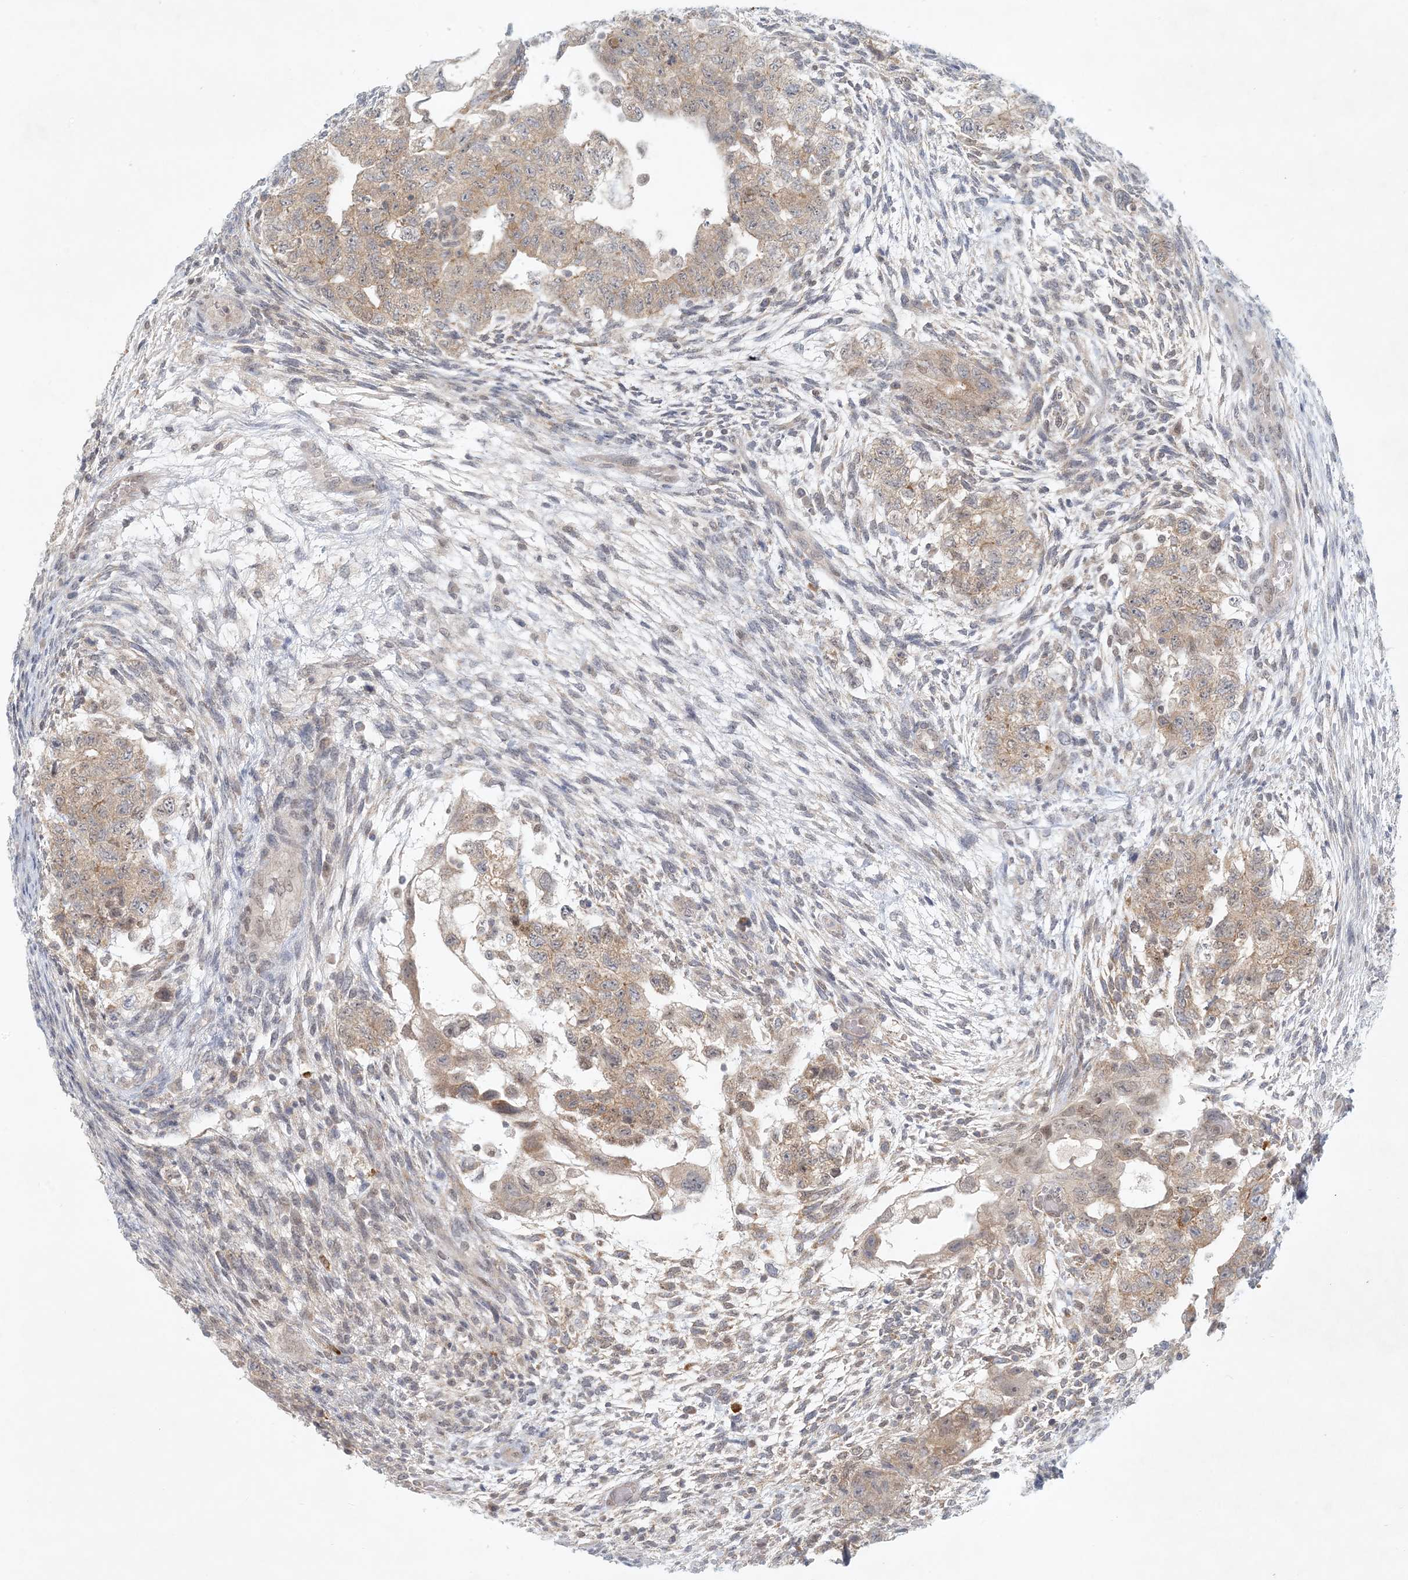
{"staining": {"intensity": "weak", "quantity": ">75%", "location": "cytoplasmic/membranous,nuclear"}, "tissue": "testis cancer", "cell_type": "Tumor cells", "image_type": "cancer", "snomed": [{"axis": "morphology", "description": "Carcinoma, Embryonal, NOS"}, {"axis": "topography", "description": "Testis"}], "caption": "Weak cytoplasmic/membranous and nuclear positivity for a protein is identified in approximately >75% of tumor cells of testis embryonal carcinoma using immunohistochemistry.", "gene": "OBI1", "patient": {"sex": "male", "age": 36}}